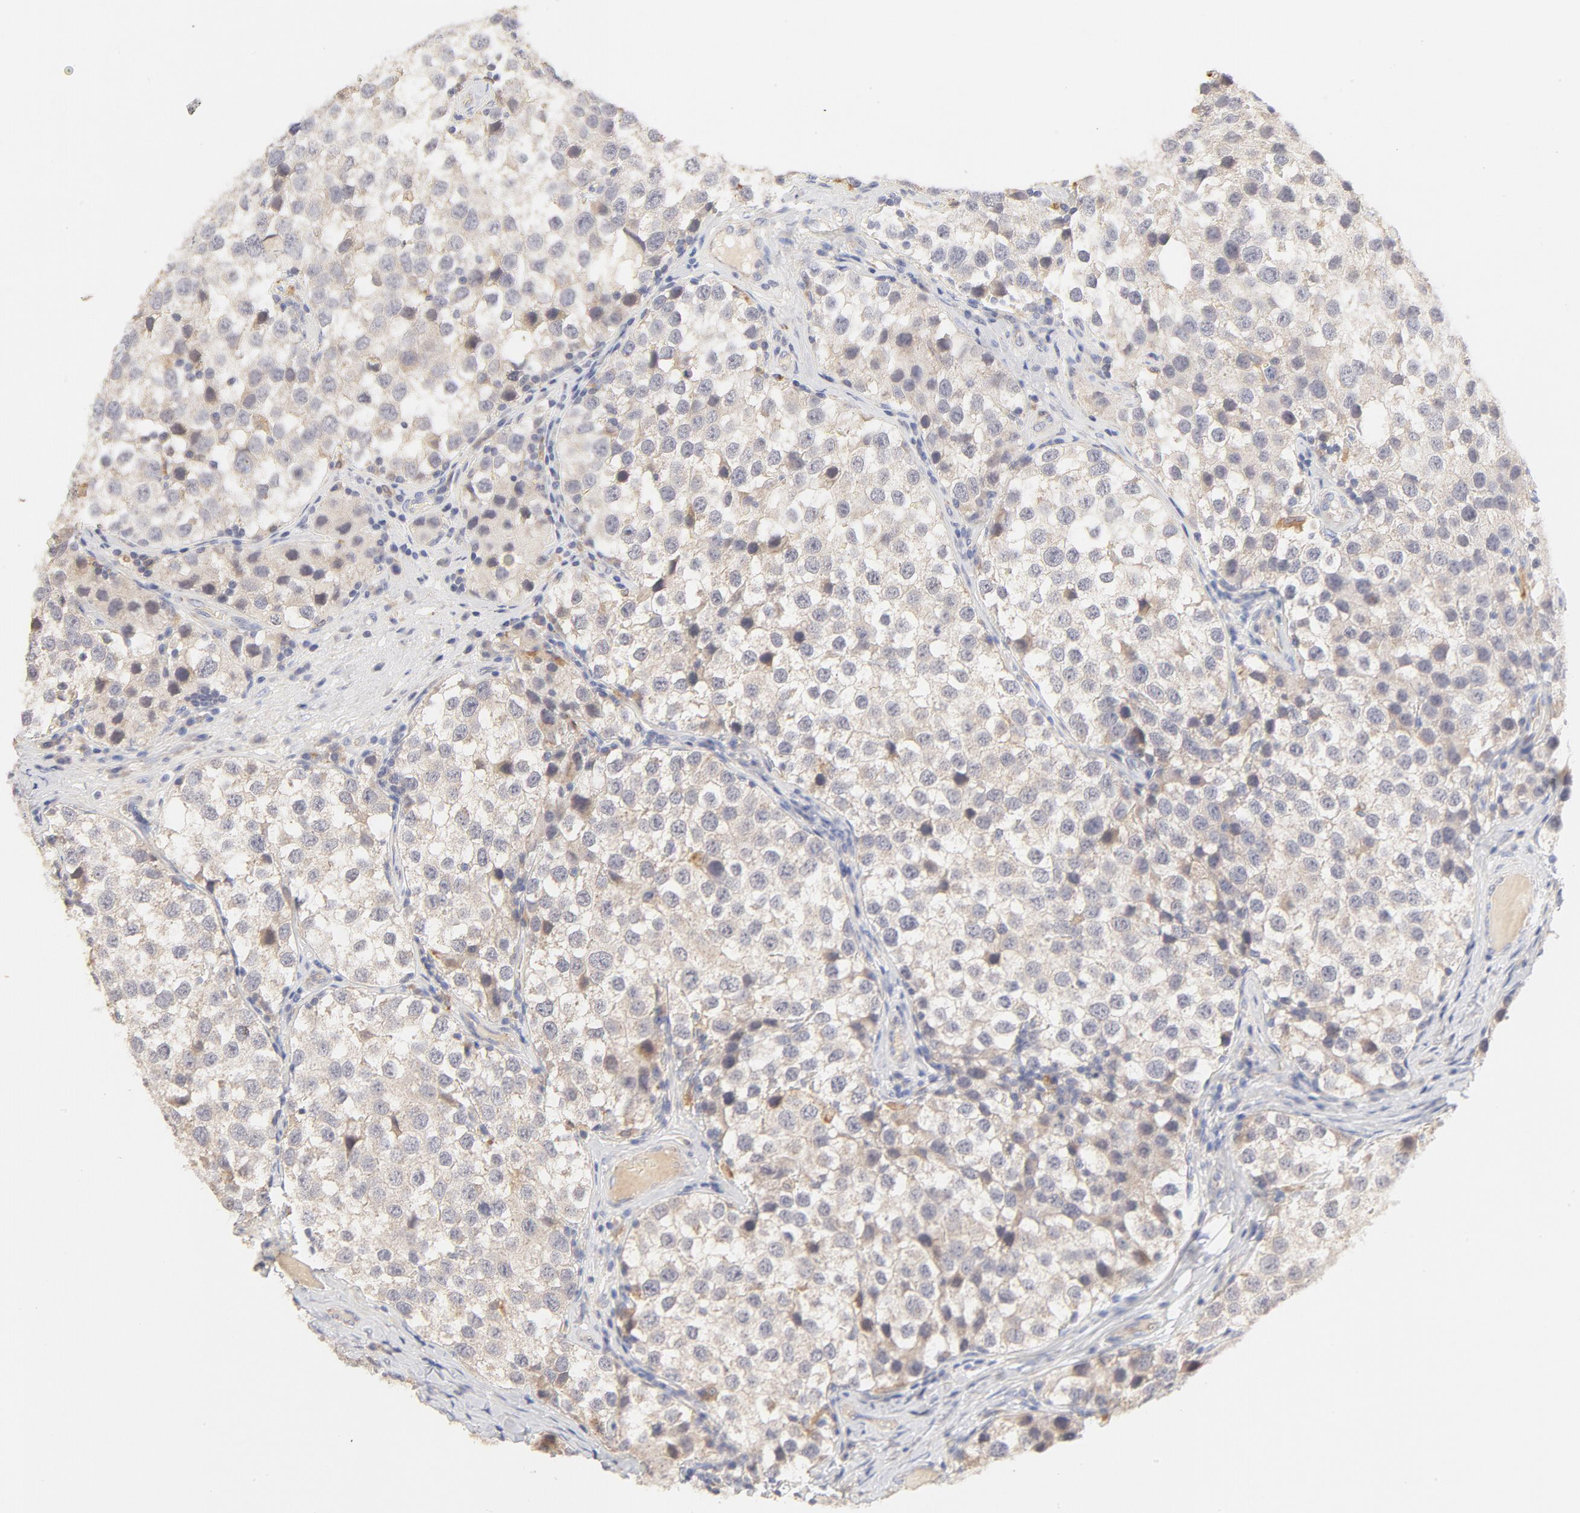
{"staining": {"intensity": "weak", "quantity": "25%-75%", "location": "cytoplasmic/membranous"}, "tissue": "testis cancer", "cell_type": "Tumor cells", "image_type": "cancer", "snomed": [{"axis": "morphology", "description": "Seminoma, NOS"}, {"axis": "topography", "description": "Testis"}], "caption": "Protein expression analysis of testis seminoma shows weak cytoplasmic/membranous expression in approximately 25%-75% of tumor cells.", "gene": "MTERF2", "patient": {"sex": "male", "age": 39}}